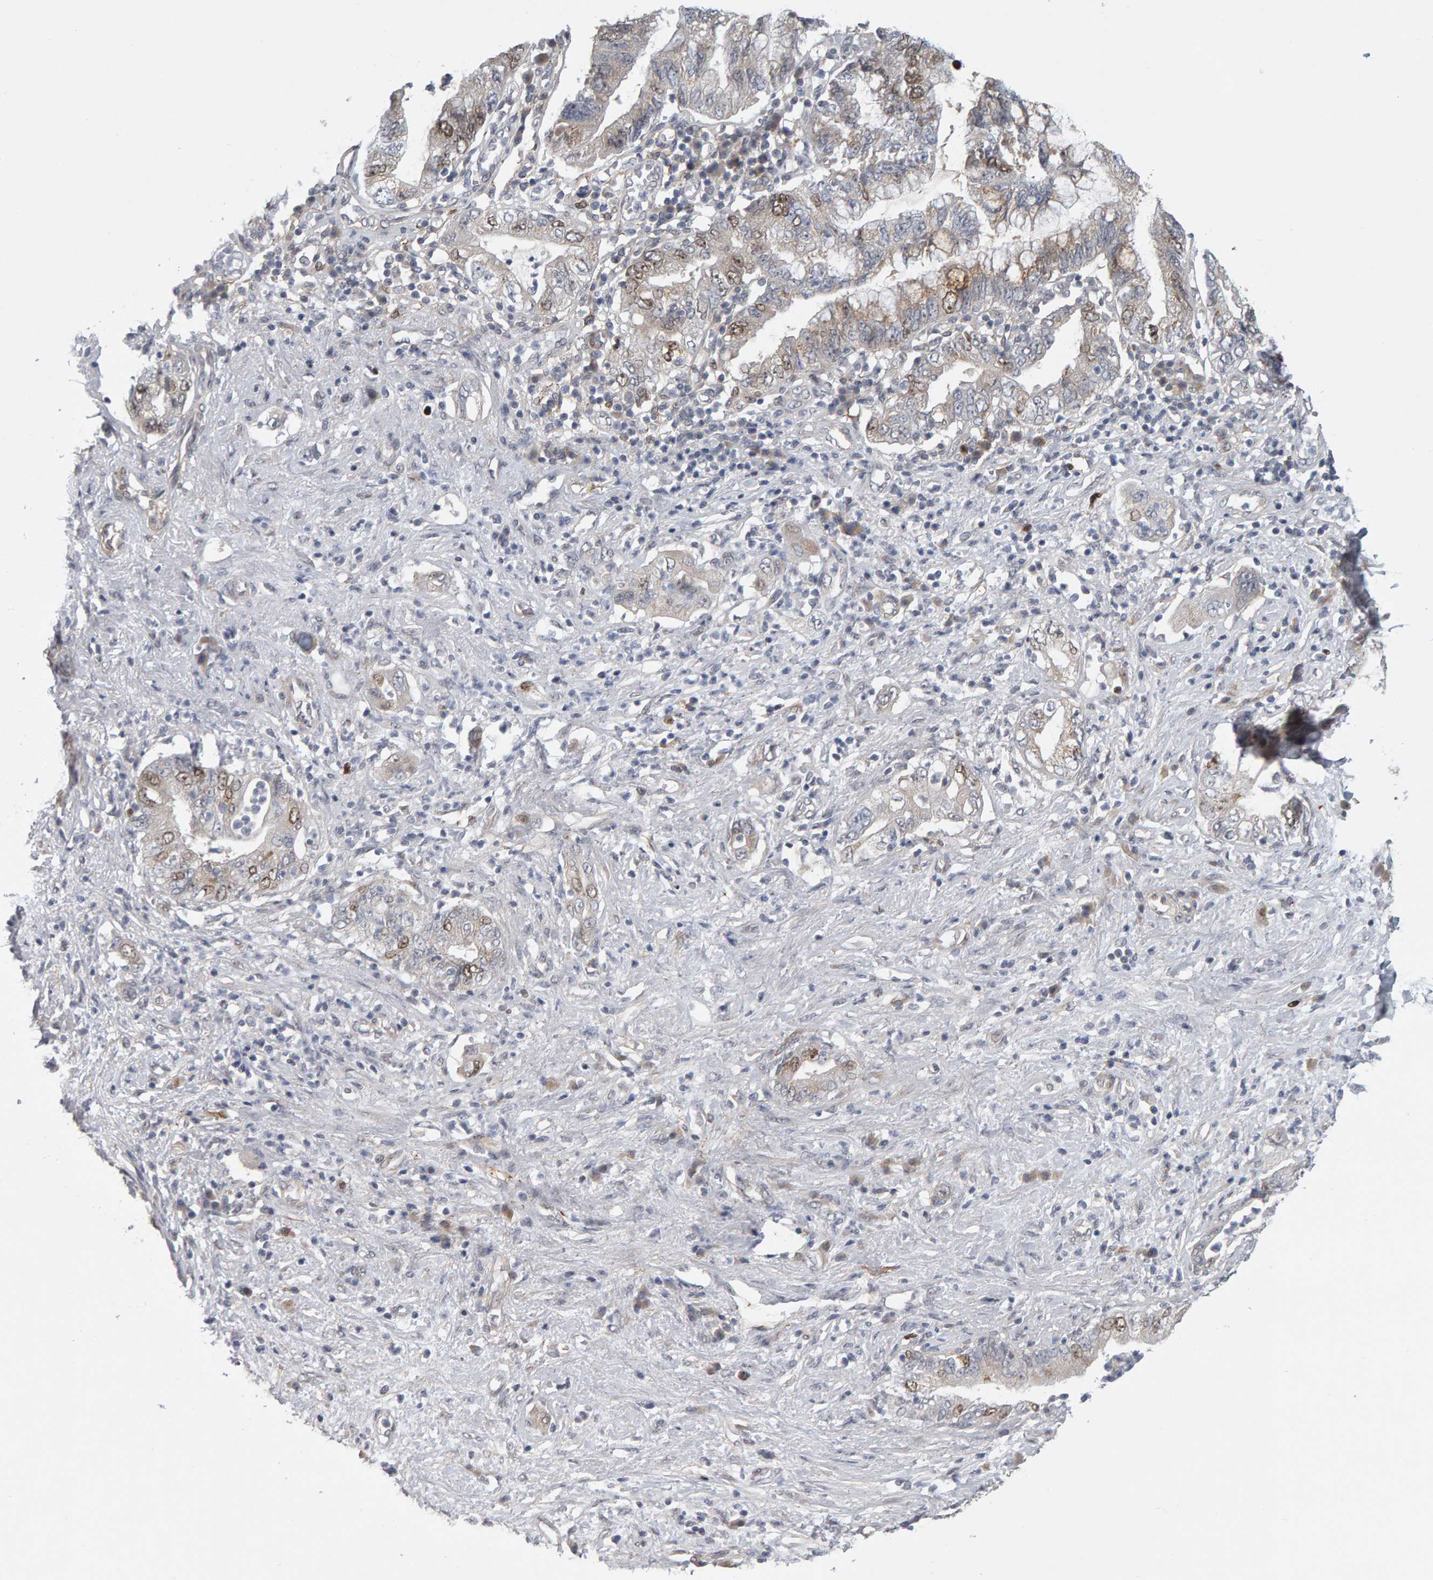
{"staining": {"intensity": "moderate", "quantity": "<25%", "location": "nuclear"}, "tissue": "pancreatic cancer", "cell_type": "Tumor cells", "image_type": "cancer", "snomed": [{"axis": "morphology", "description": "Adenocarcinoma, NOS"}, {"axis": "topography", "description": "Pancreas"}], "caption": "An IHC histopathology image of neoplastic tissue is shown. Protein staining in brown shows moderate nuclear positivity in pancreatic cancer within tumor cells.", "gene": "CDCA5", "patient": {"sex": "female", "age": 73}}